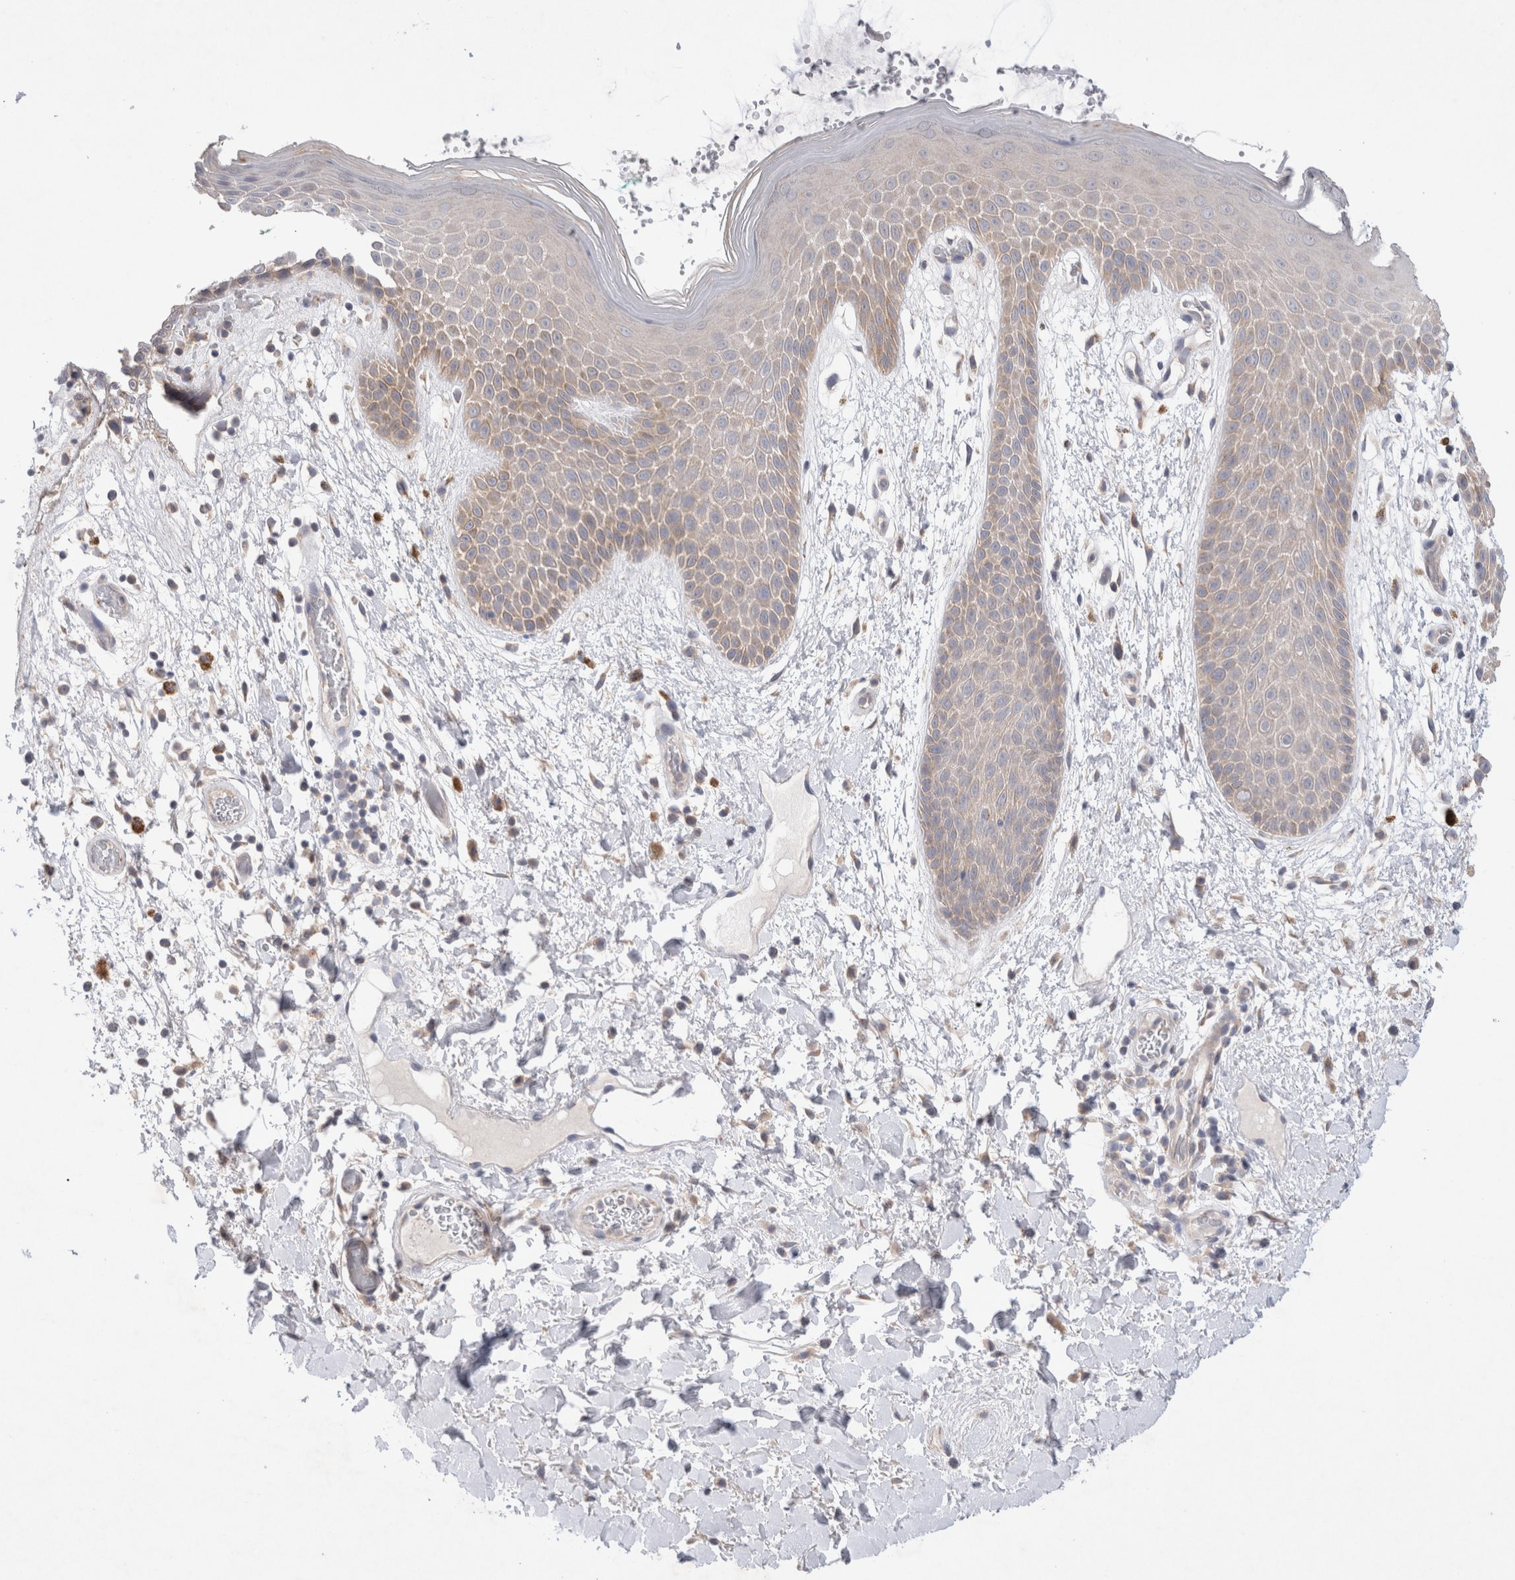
{"staining": {"intensity": "weak", "quantity": "<25%", "location": "cytoplasmic/membranous"}, "tissue": "skin", "cell_type": "Epidermal cells", "image_type": "normal", "snomed": [{"axis": "morphology", "description": "Normal tissue, NOS"}, {"axis": "topography", "description": "Anal"}], "caption": "DAB (3,3'-diaminobenzidine) immunohistochemical staining of benign skin exhibits no significant positivity in epidermal cells. (DAB IHC visualized using brightfield microscopy, high magnification).", "gene": "IFT74", "patient": {"sex": "male", "age": 74}}